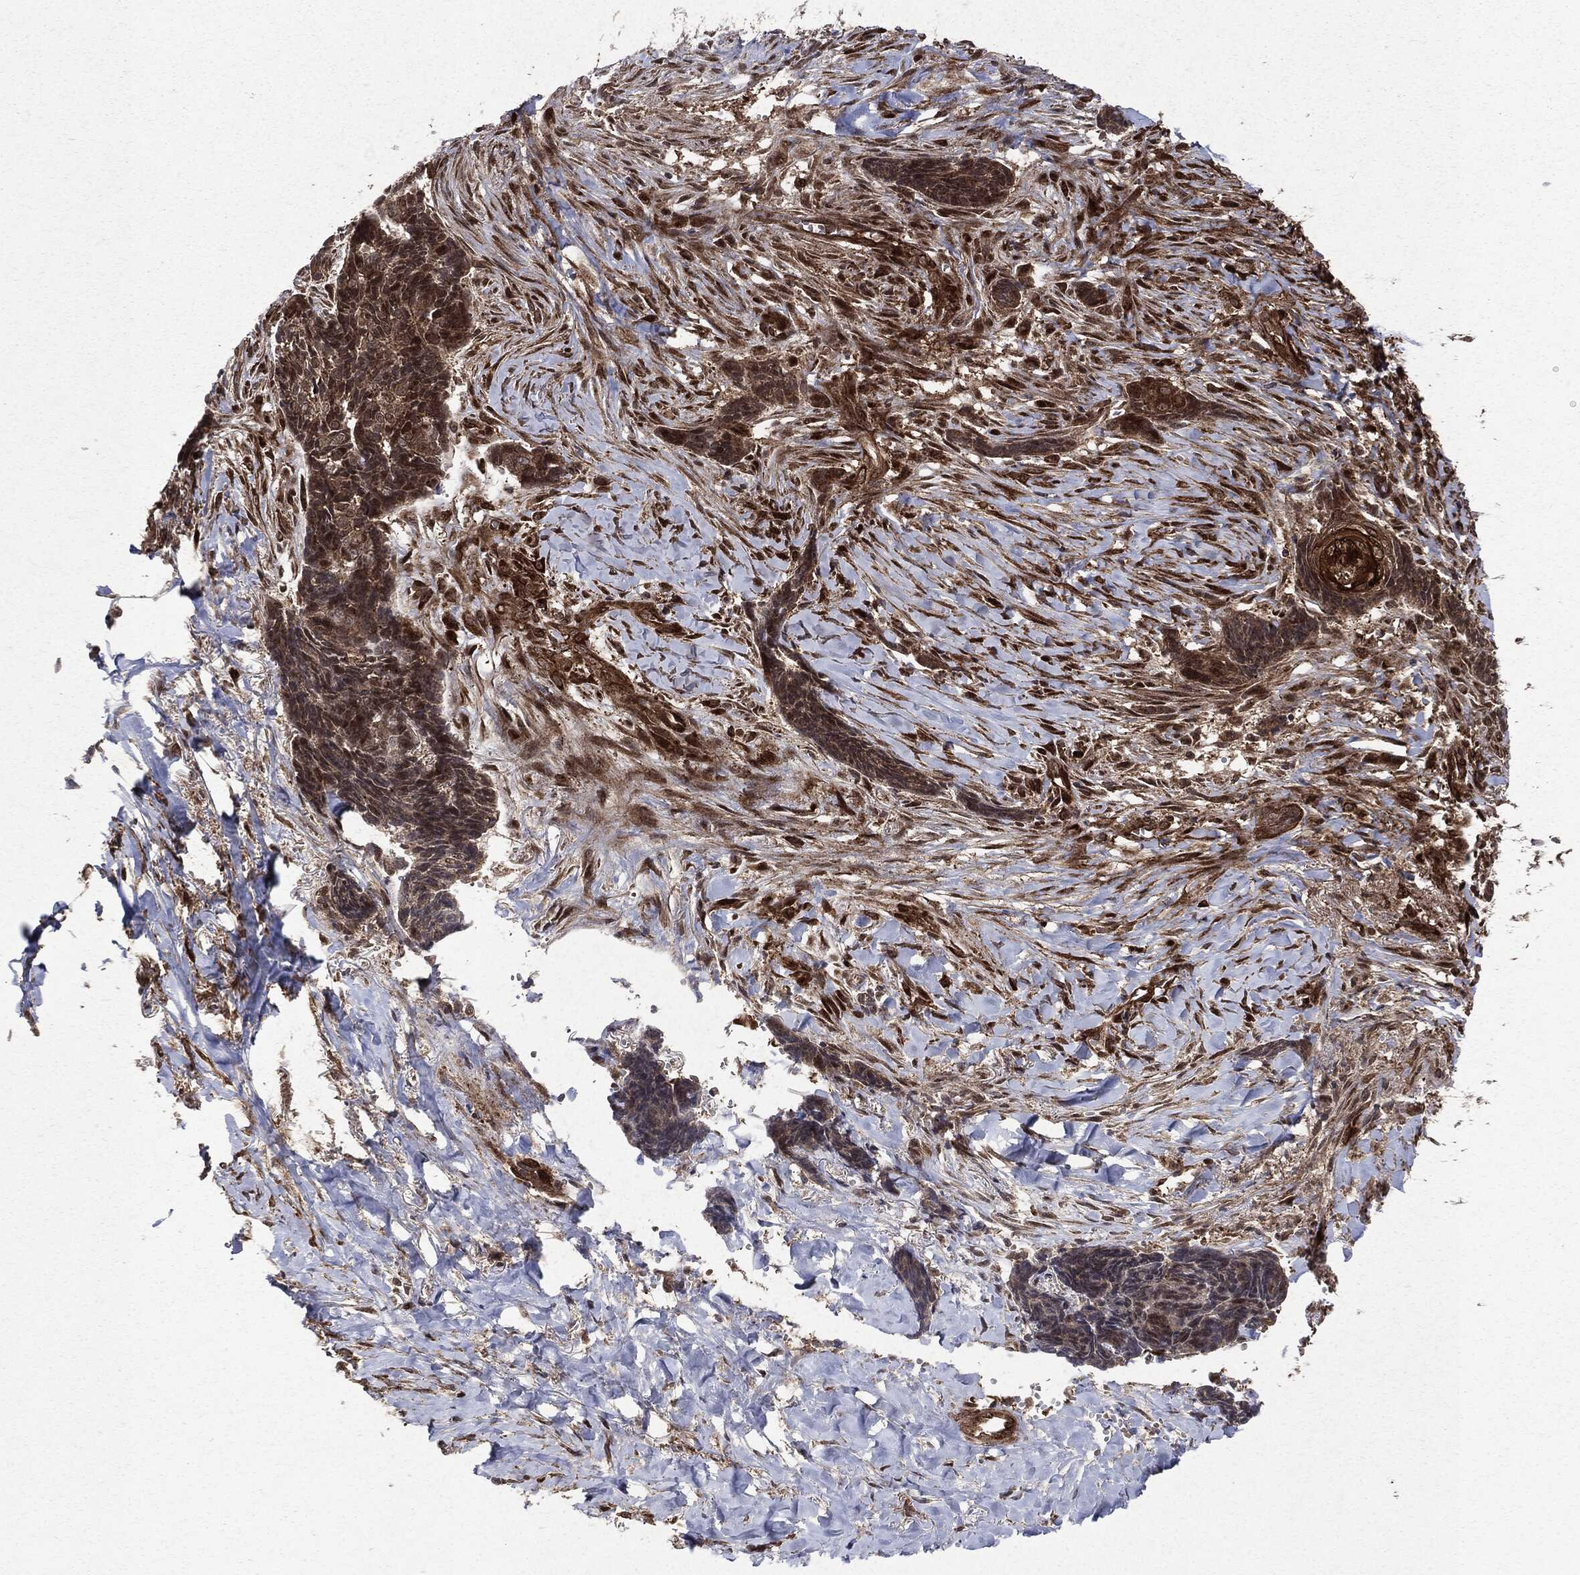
{"staining": {"intensity": "strong", "quantity": "25%-75%", "location": "cytoplasmic/membranous"}, "tissue": "skin cancer", "cell_type": "Tumor cells", "image_type": "cancer", "snomed": [{"axis": "morphology", "description": "Basal cell carcinoma"}, {"axis": "topography", "description": "Skin"}], "caption": "This is a micrograph of IHC staining of skin basal cell carcinoma, which shows strong staining in the cytoplasmic/membranous of tumor cells.", "gene": "OTUB1", "patient": {"sex": "male", "age": 86}}